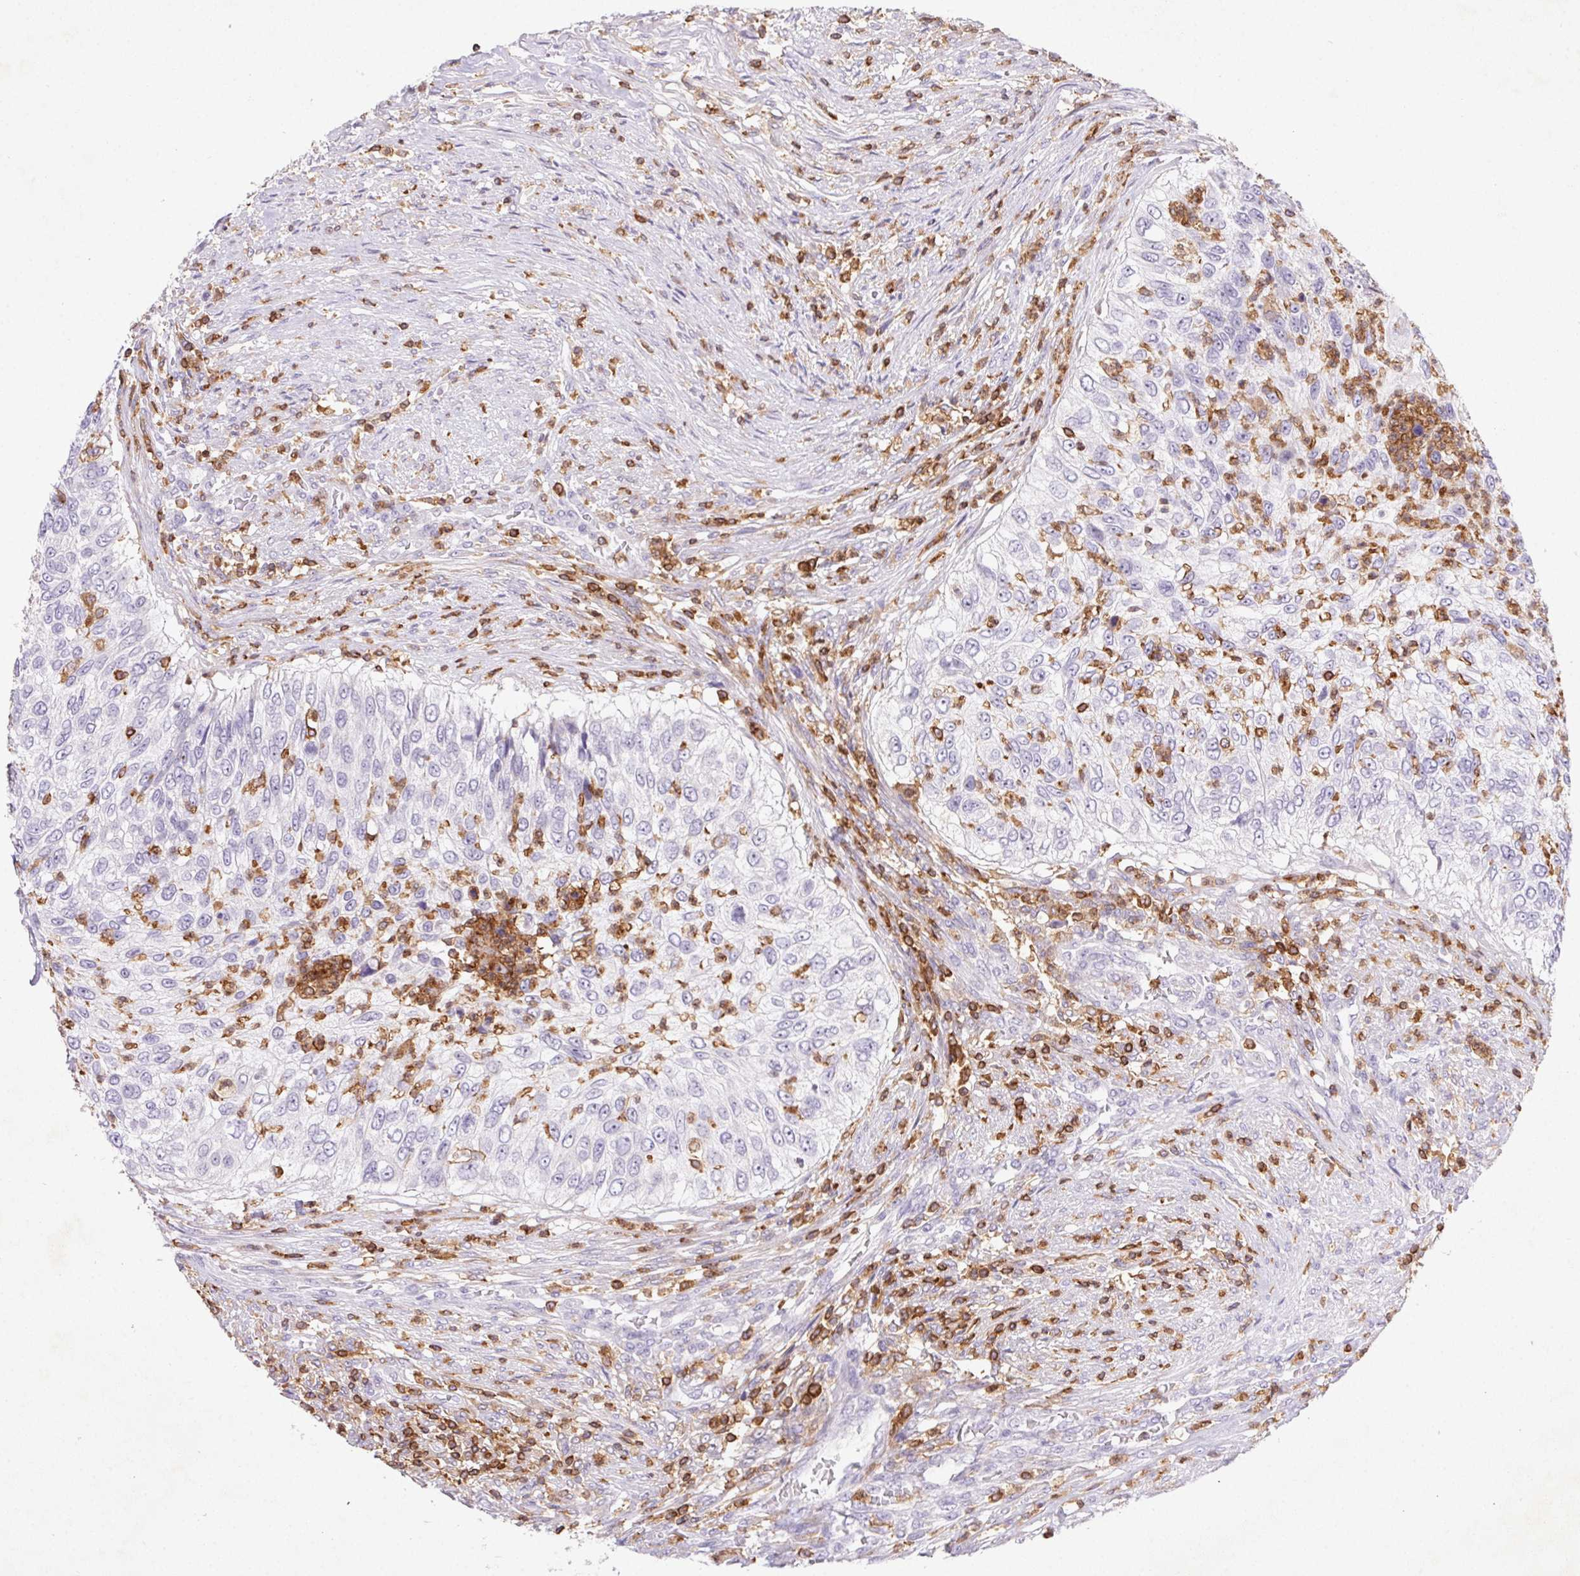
{"staining": {"intensity": "negative", "quantity": "none", "location": "none"}, "tissue": "urothelial cancer", "cell_type": "Tumor cells", "image_type": "cancer", "snomed": [{"axis": "morphology", "description": "Urothelial carcinoma, High grade"}, {"axis": "topography", "description": "Urinary bladder"}], "caption": "An immunohistochemistry micrograph of urothelial cancer is shown. There is no staining in tumor cells of urothelial cancer.", "gene": "APBB1IP", "patient": {"sex": "female", "age": 60}}